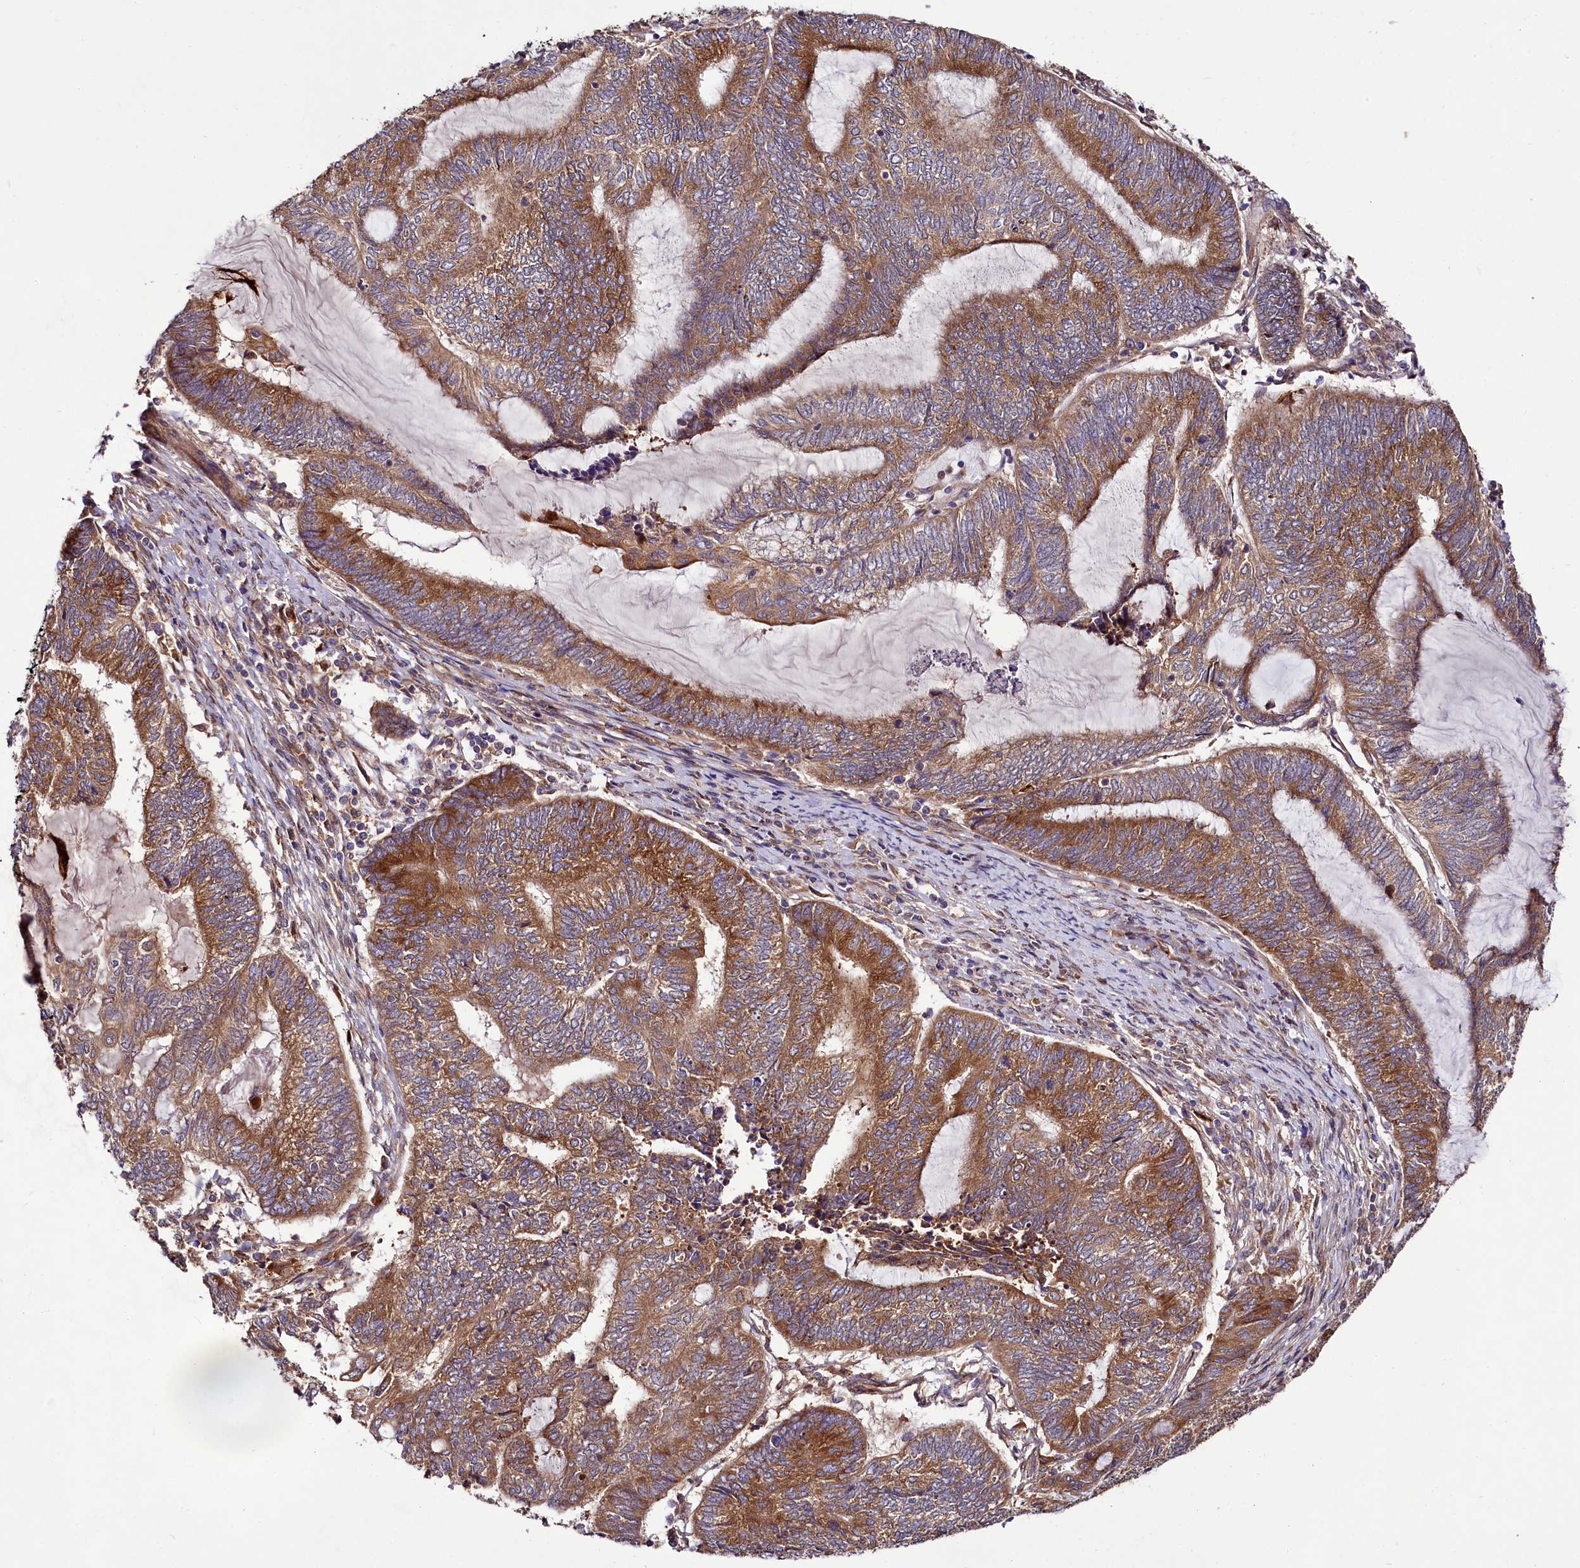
{"staining": {"intensity": "moderate", "quantity": ">75%", "location": "cytoplasmic/membranous"}, "tissue": "endometrial cancer", "cell_type": "Tumor cells", "image_type": "cancer", "snomed": [{"axis": "morphology", "description": "Adenocarcinoma, NOS"}, {"axis": "topography", "description": "Uterus"}, {"axis": "topography", "description": "Endometrium"}], "caption": "Tumor cells demonstrate medium levels of moderate cytoplasmic/membranous expression in approximately >75% of cells in endometrial cancer (adenocarcinoma).", "gene": "NAA25", "patient": {"sex": "female", "age": 70}}